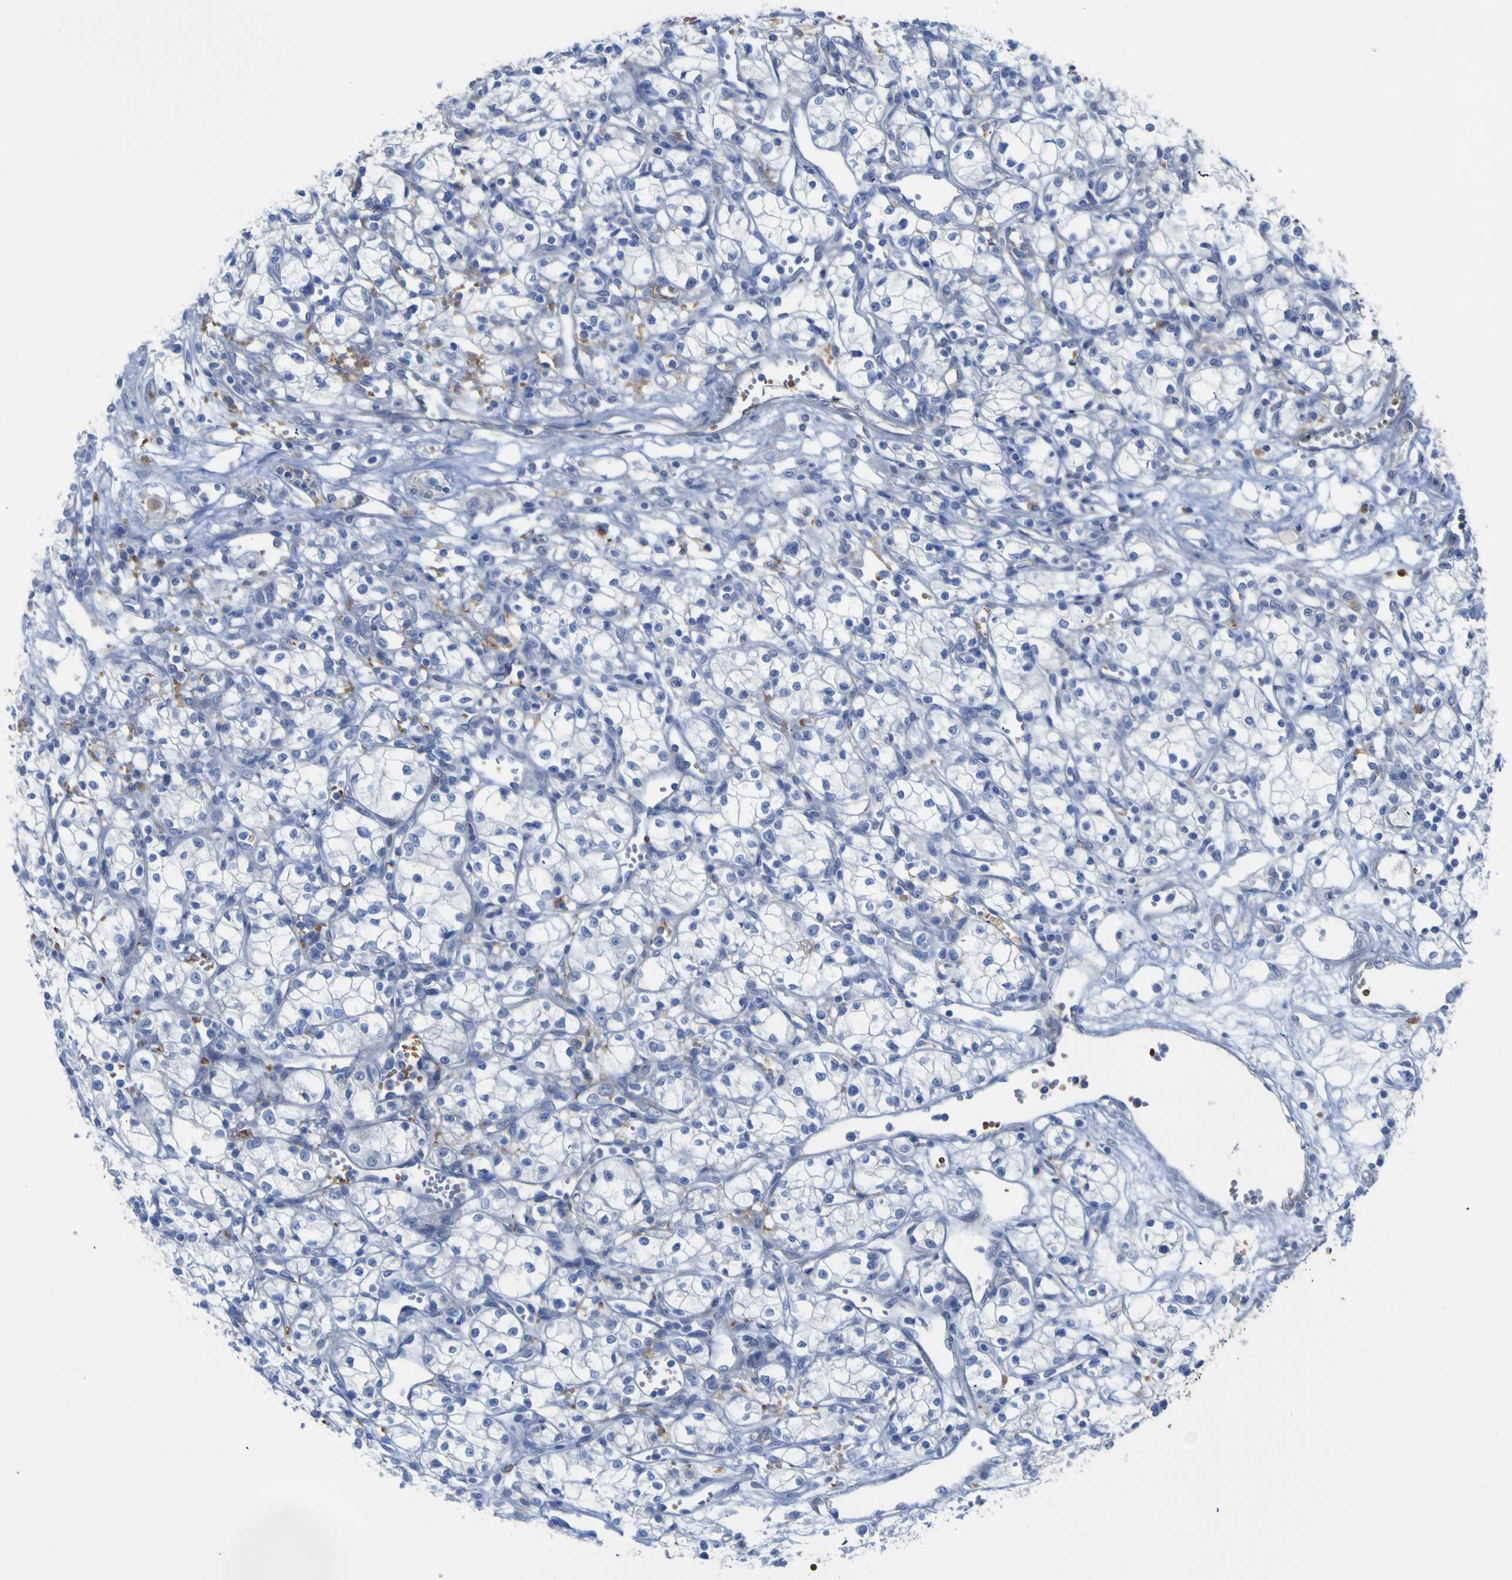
{"staining": {"intensity": "negative", "quantity": "none", "location": "none"}, "tissue": "renal cancer", "cell_type": "Tumor cells", "image_type": "cancer", "snomed": [{"axis": "morphology", "description": "Normal tissue, NOS"}, {"axis": "morphology", "description": "Adenocarcinoma, NOS"}, {"axis": "topography", "description": "Kidney"}], "caption": "Immunohistochemistry micrograph of human adenocarcinoma (renal) stained for a protein (brown), which exhibits no expression in tumor cells. Brightfield microscopy of immunohistochemistry stained with DAB (3,3'-diaminobenzidine) (brown) and hematoxylin (blue), captured at high magnification.", "gene": "GCM1", "patient": {"sex": "male", "age": 59}}